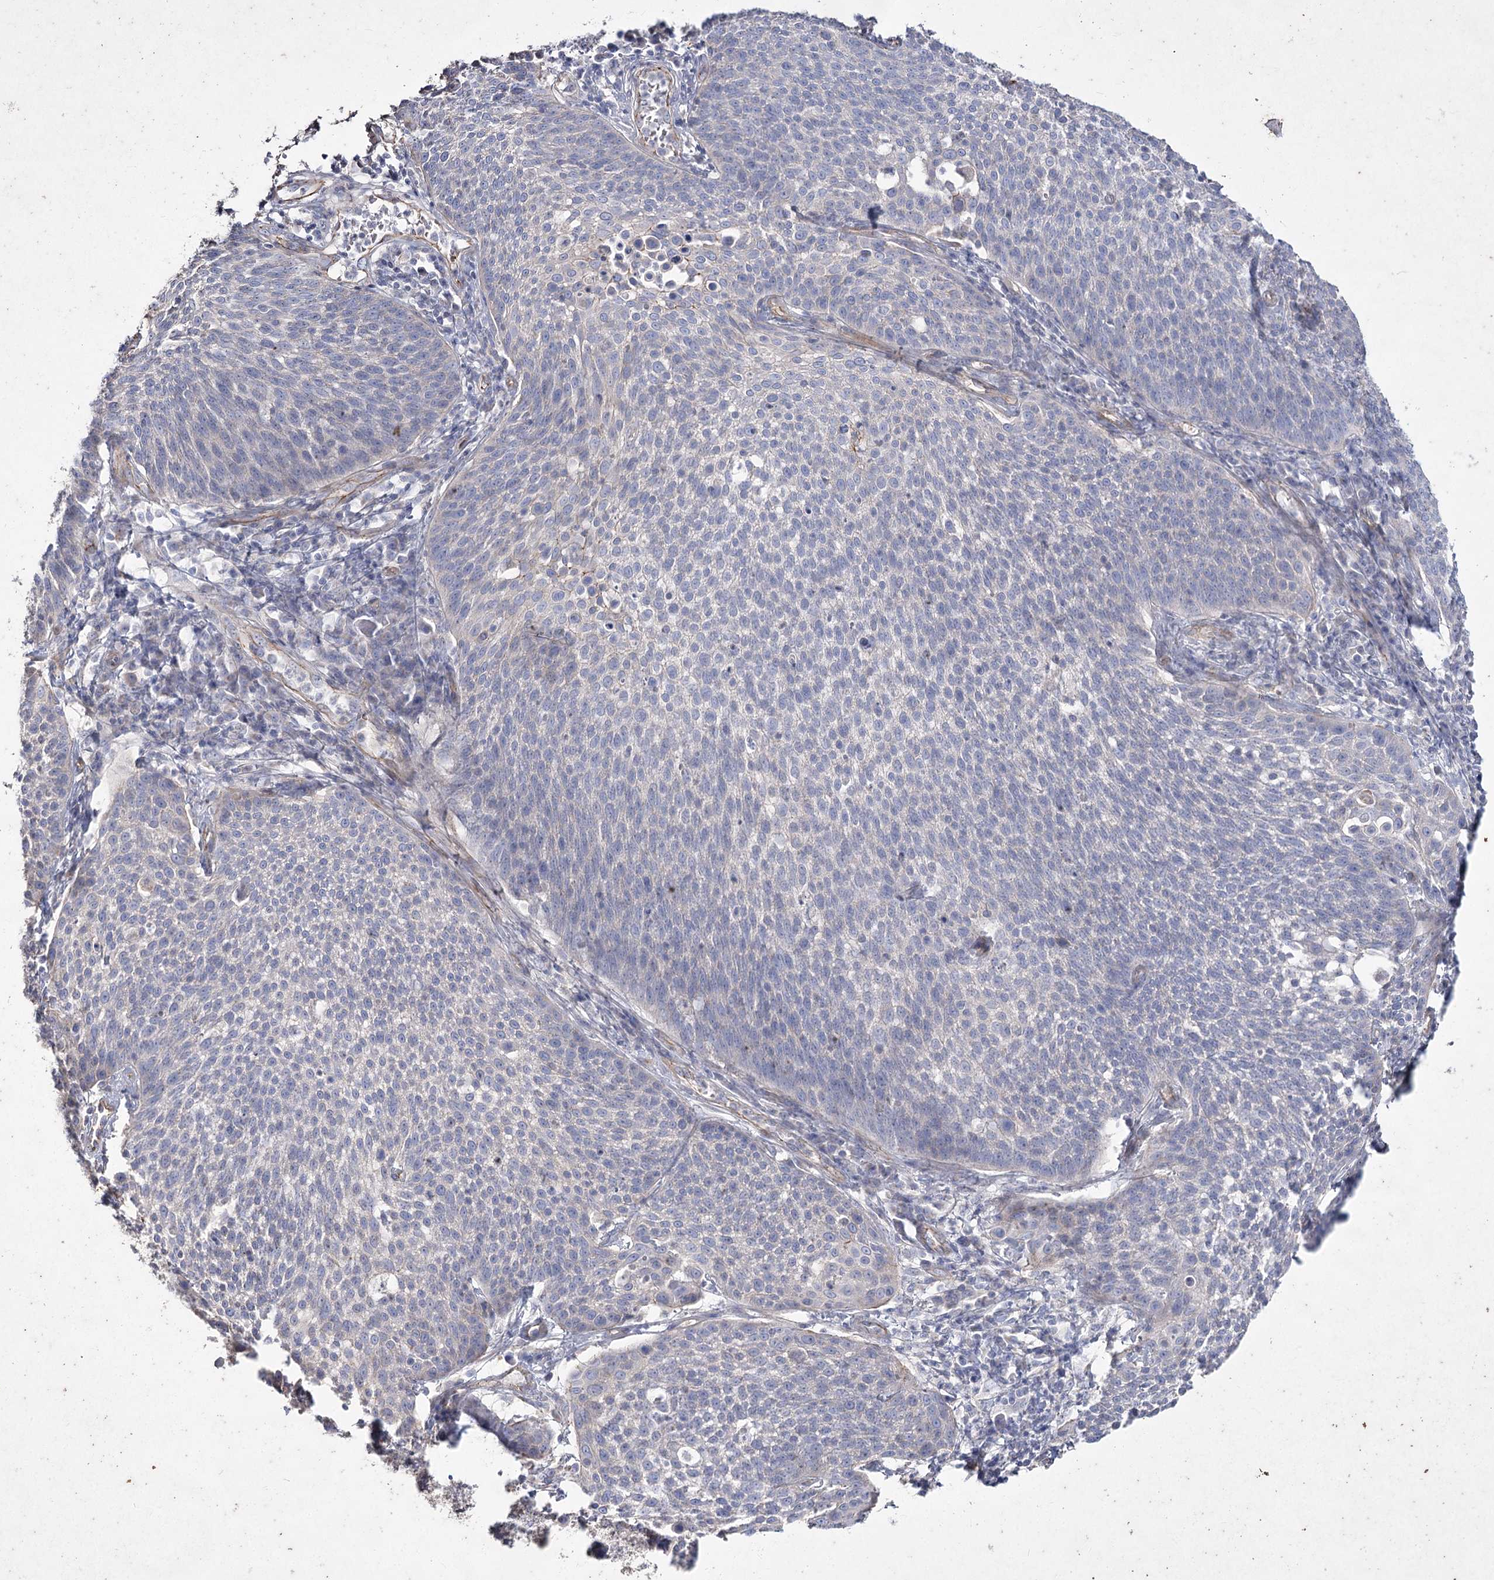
{"staining": {"intensity": "negative", "quantity": "none", "location": "none"}, "tissue": "cervical cancer", "cell_type": "Tumor cells", "image_type": "cancer", "snomed": [{"axis": "morphology", "description": "Squamous cell carcinoma, NOS"}, {"axis": "topography", "description": "Cervix"}], "caption": "Micrograph shows no significant protein positivity in tumor cells of cervical squamous cell carcinoma.", "gene": "LDLRAD3", "patient": {"sex": "female", "age": 34}}